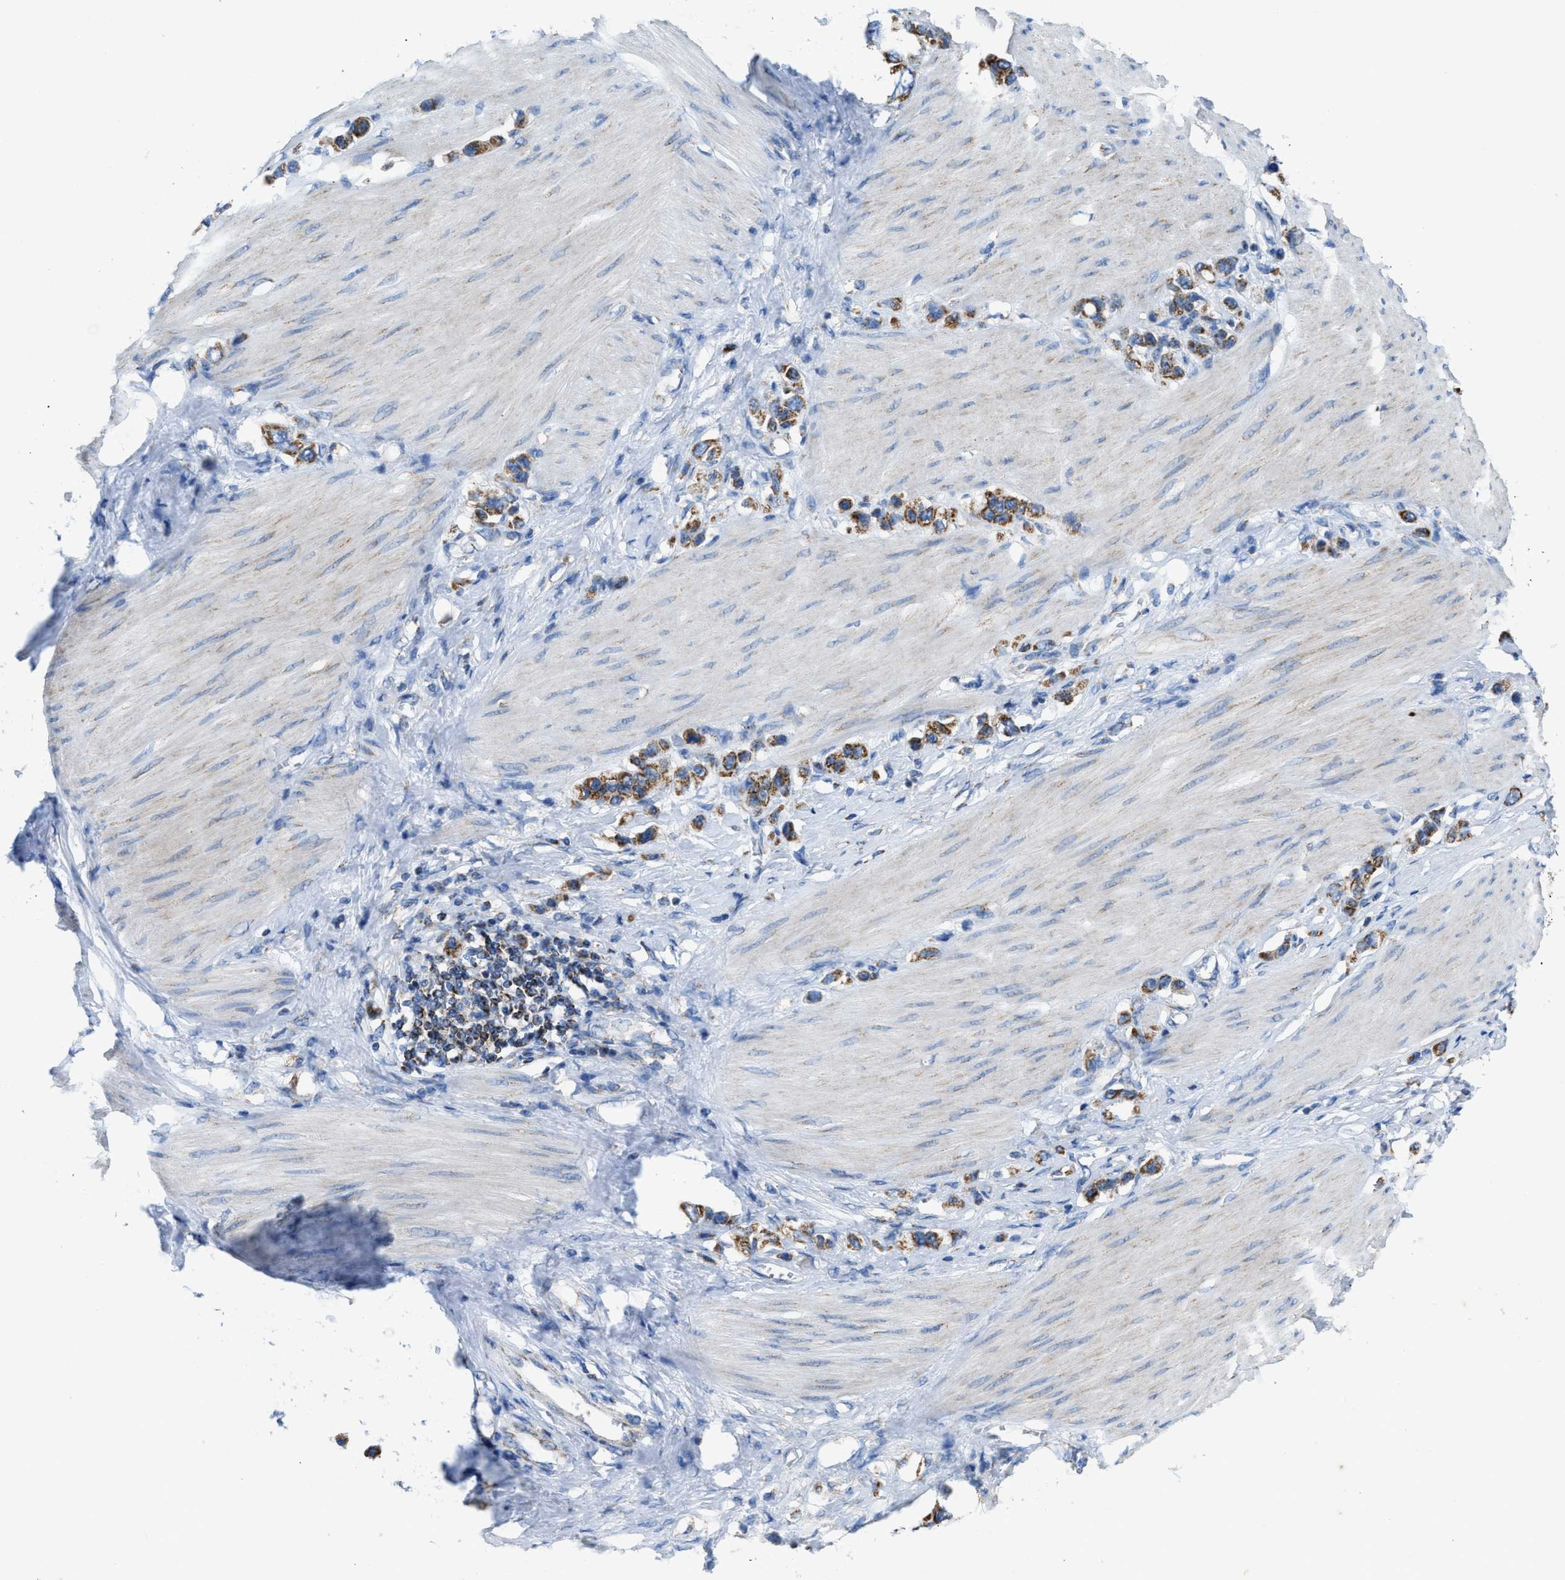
{"staining": {"intensity": "strong", "quantity": ">75%", "location": "cytoplasmic/membranous"}, "tissue": "stomach cancer", "cell_type": "Tumor cells", "image_type": "cancer", "snomed": [{"axis": "morphology", "description": "Adenocarcinoma, NOS"}, {"axis": "topography", "description": "Stomach"}], "caption": "The micrograph exhibits immunohistochemical staining of stomach adenocarcinoma. There is strong cytoplasmic/membranous staining is identified in about >75% of tumor cells.", "gene": "ETFB", "patient": {"sex": "female", "age": 65}}